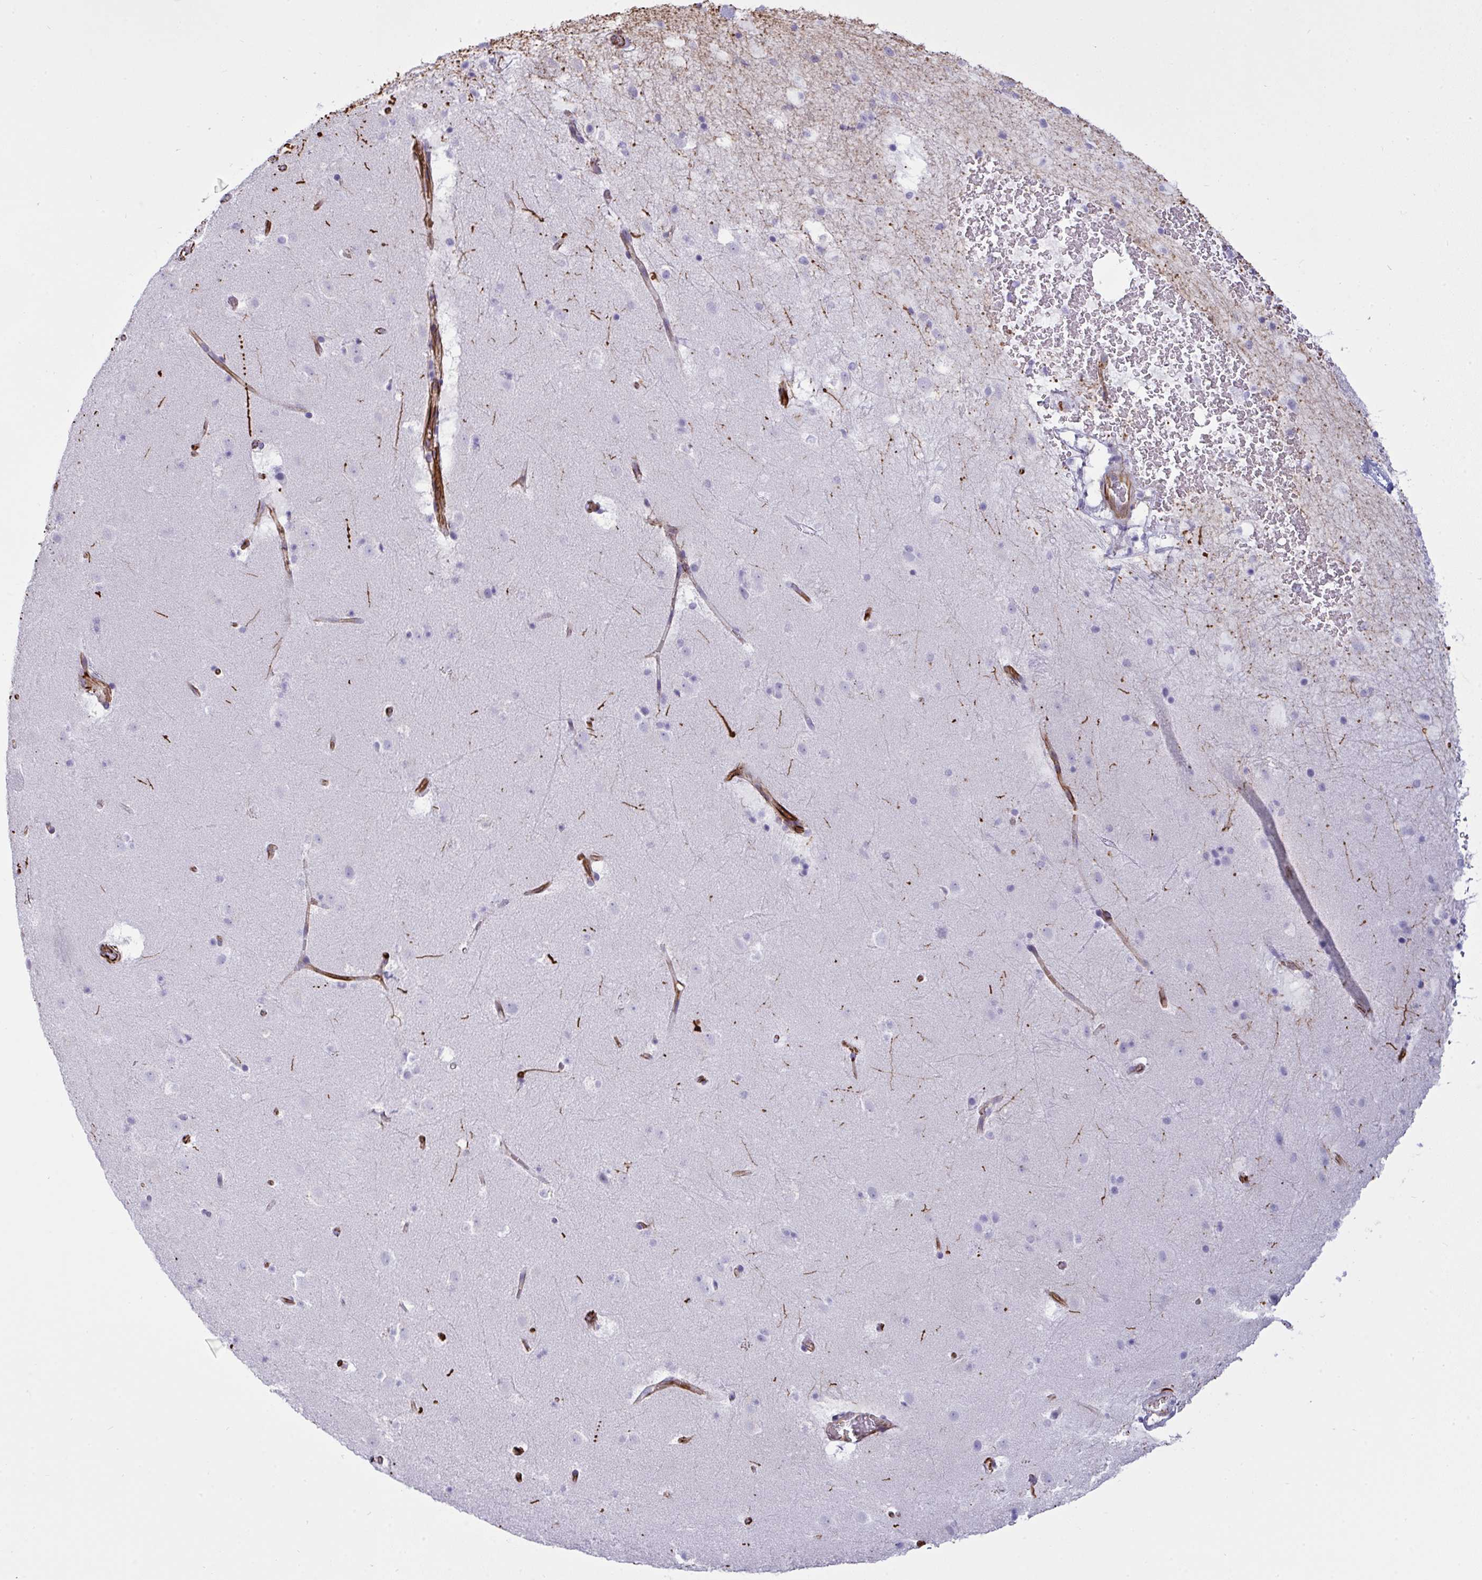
{"staining": {"intensity": "negative", "quantity": "none", "location": "none"}, "tissue": "caudate", "cell_type": "Glial cells", "image_type": "normal", "snomed": [{"axis": "morphology", "description": "Normal tissue, NOS"}, {"axis": "topography", "description": "Lateral ventricle wall"}], "caption": "Glial cells are negative for protein expression in unremarkable human caudate. (DAB IHC visualized using brightfield microscopy, high magnification).", "gene": "SLC35B1", "patient": {"sex": "male", "age": 37}}